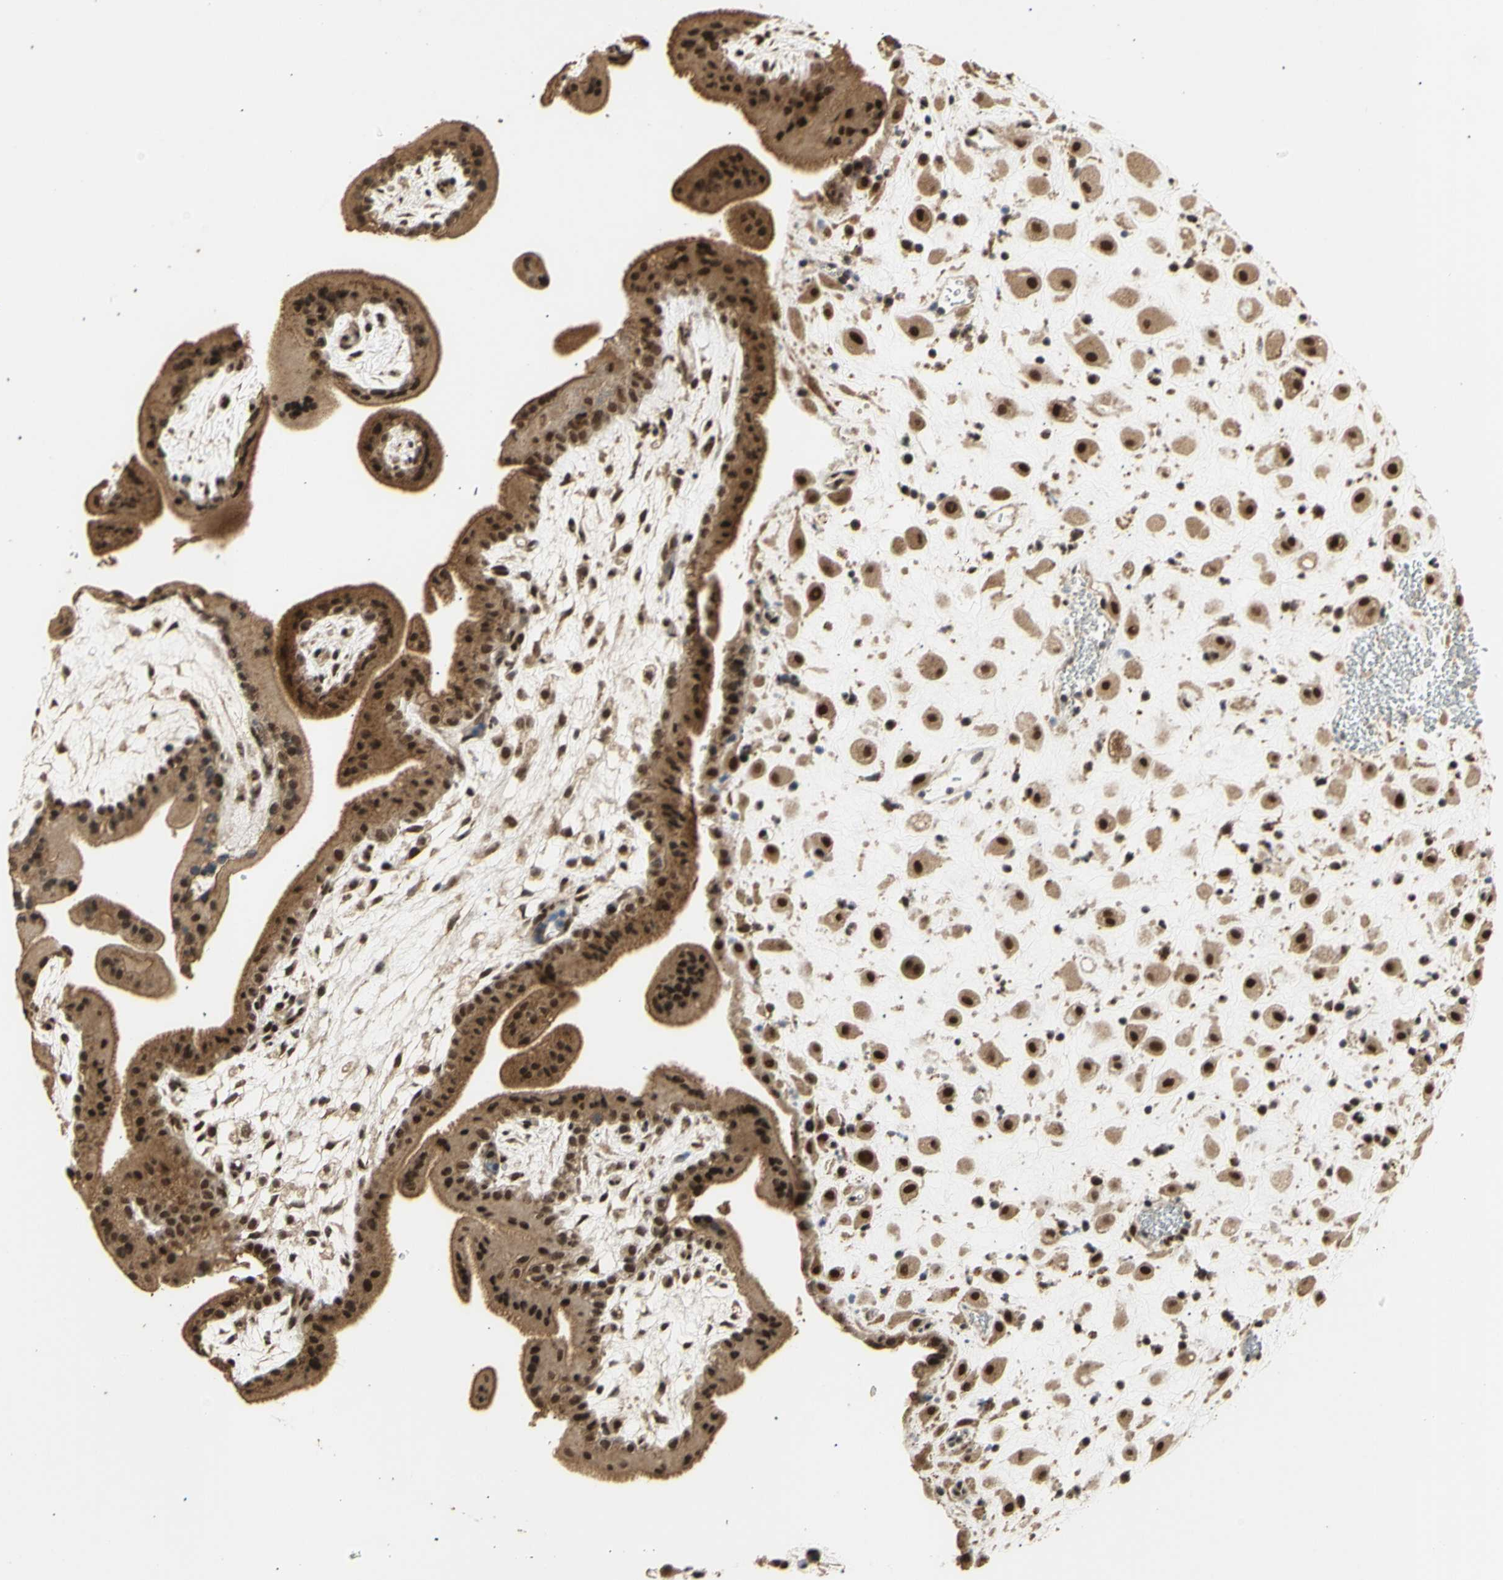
{"staining": {"intensity": "strong", "quantity": ">75%", "location": "cytoplasmic/membranous,nuclear"}, "tissue": "placenta", "cell_type": "Trophoblastic cells", "image_type": "normal", "snomed": [{"axis": "morphology", "description": "Normal tissue, NOS"}, {"axis": "topography", "description": "Placenta"}], "caption": "The micrograph reveals immunohistochemical staining of normal placenta. There is strong cytoplasmic/membranous,nuclear expression is present in about >75% of trophoblastic cells.", "gene": "GTF2E2", "patient": {"sex": "female", "age": 35}}